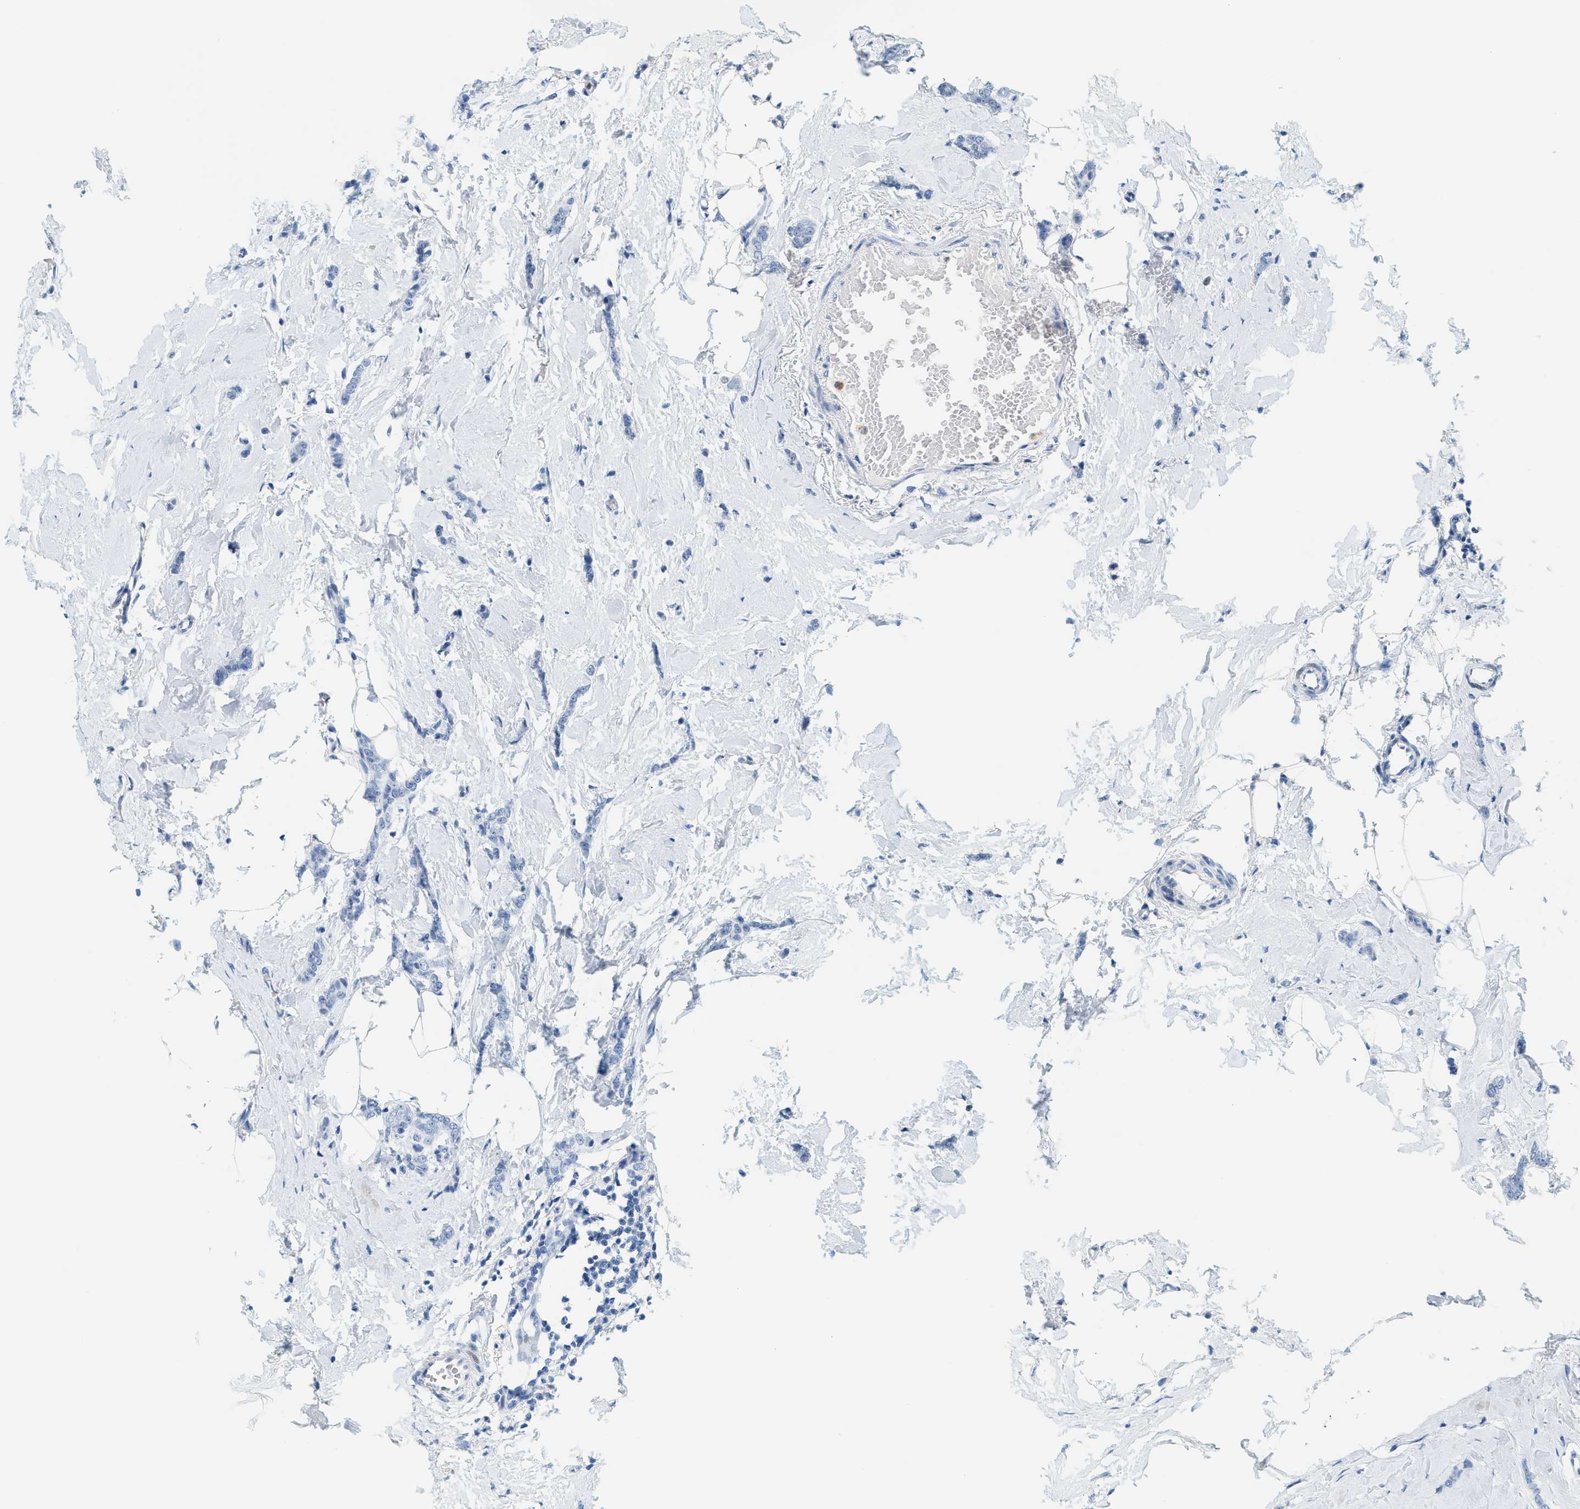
{"staining": {"intensity": "negative", "quantity": "none", "location": "none"}, "tissue": "breast cancer", "cell_type": "Tumor cells", "image_type": "cancer", "snomed": [{"axis": "morphology", "description": "Lobular carcinoma"}, {"axis": "topography", "description": "Skin"}, {"axis": "topography", "description": "Breast"}], "caption": "The micrograph reveals no staining of tumor cells in breast cancer (lobular carcinoma). Brightfield microscopy of immunohistochemistry stained with DAB (3,3'-diaminobenzidine) (brown) and hematoxylin (blue), captured at high magnification.", "gene": "LCN2", "patient": {"sex": "female", "age": 46}}